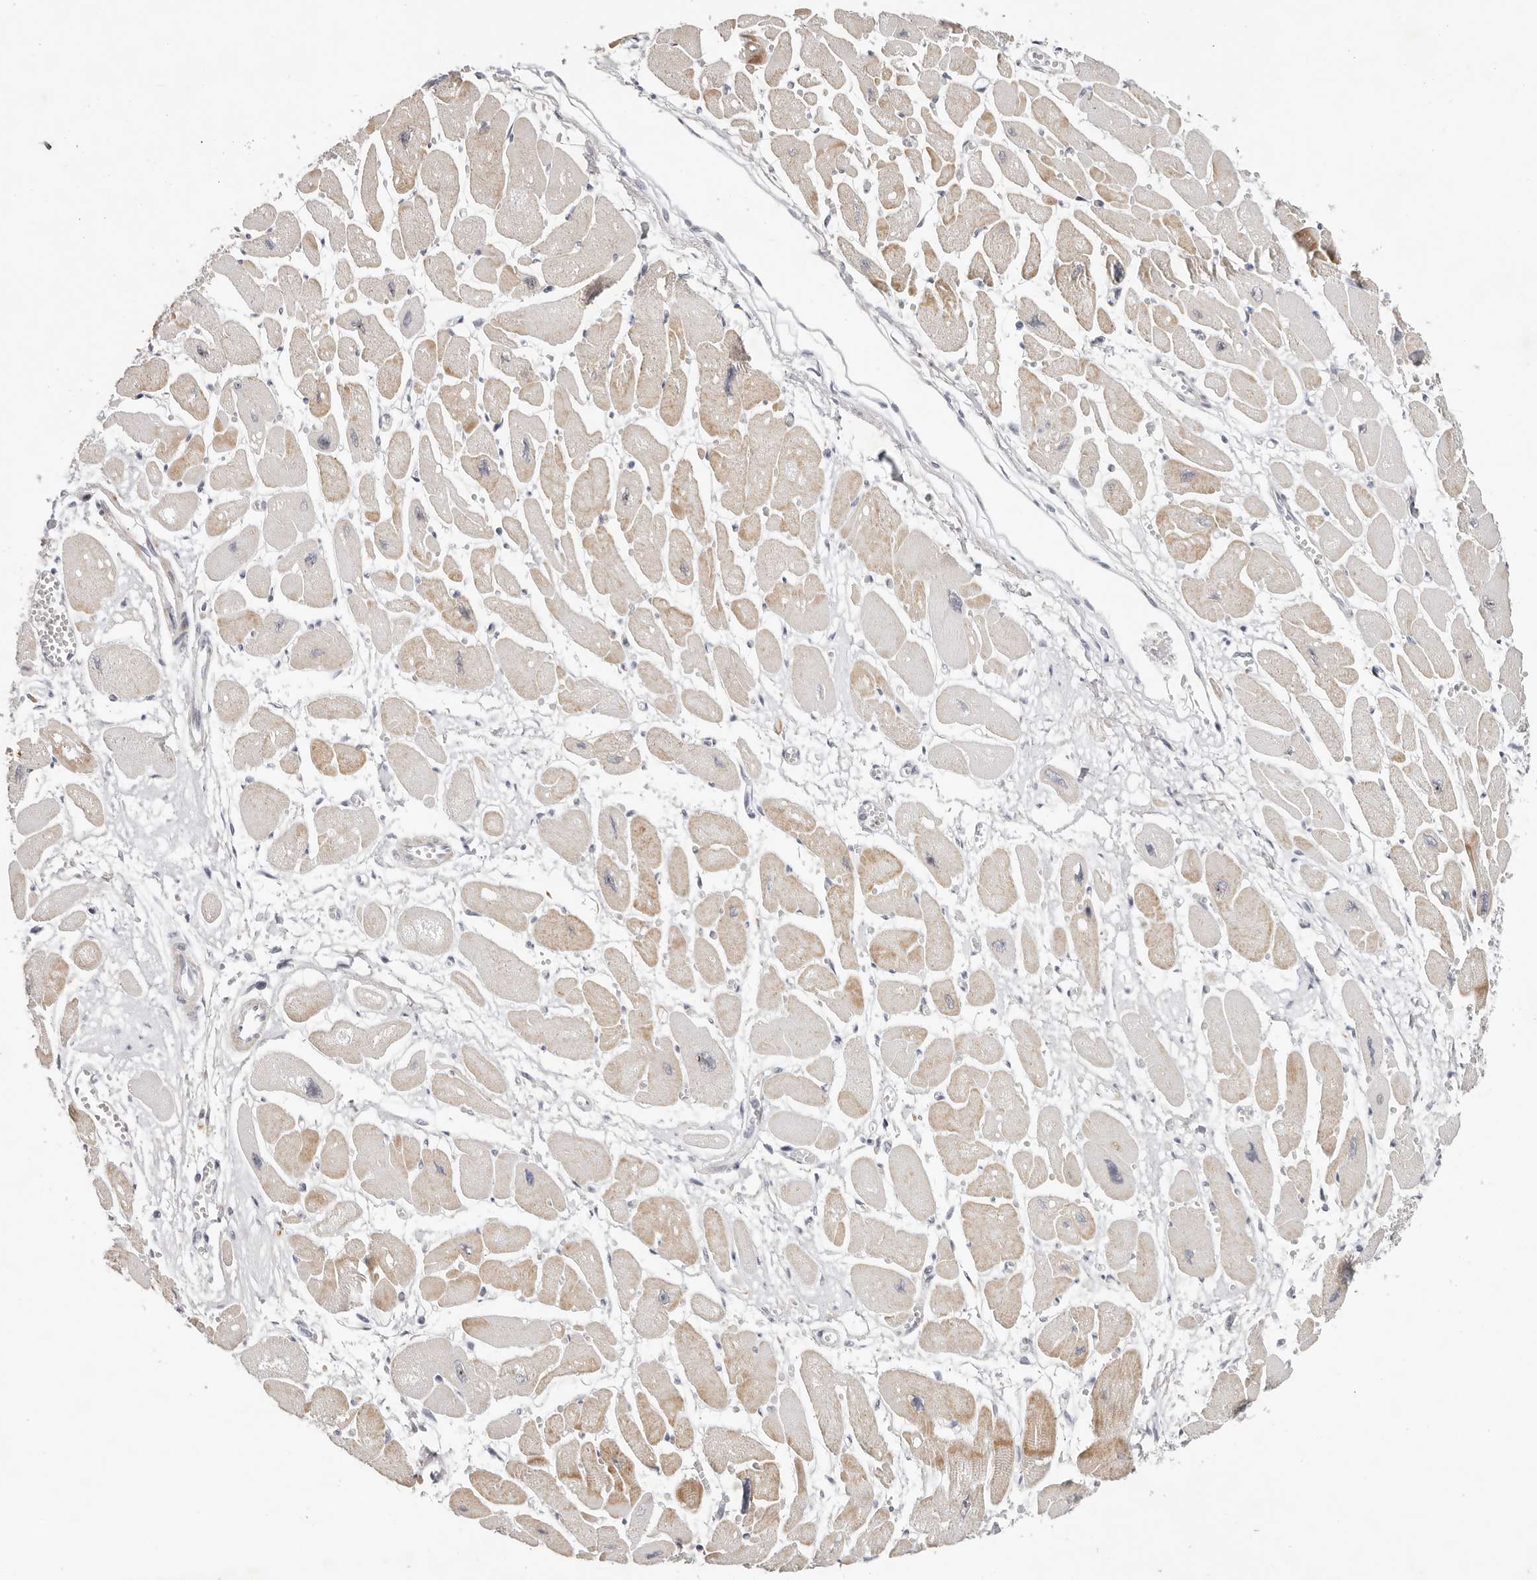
{"staining": {"intensity": "moderate", "quantity": "25%-75%", "location": "cytoplasmic/membranous,nuclear"}, "tissue": "heart muscle", "cell_type": "Cardiomyocytes", "image_type": "normal", "snomed": [{"axis": "morphology", "description": "Normal tissue, NOS"}, {"axis": "topography", "description": "Heart"}], "caption": "About 25%-75% of cardiomyocytes in benign human heart muscle reveal moderate cytoplasmic/membranous,nuclear protein staining as visualized by brown immunohistochemical staining.", "gene": "LARP7", "patient": {"sex": "female", "age": 54}}